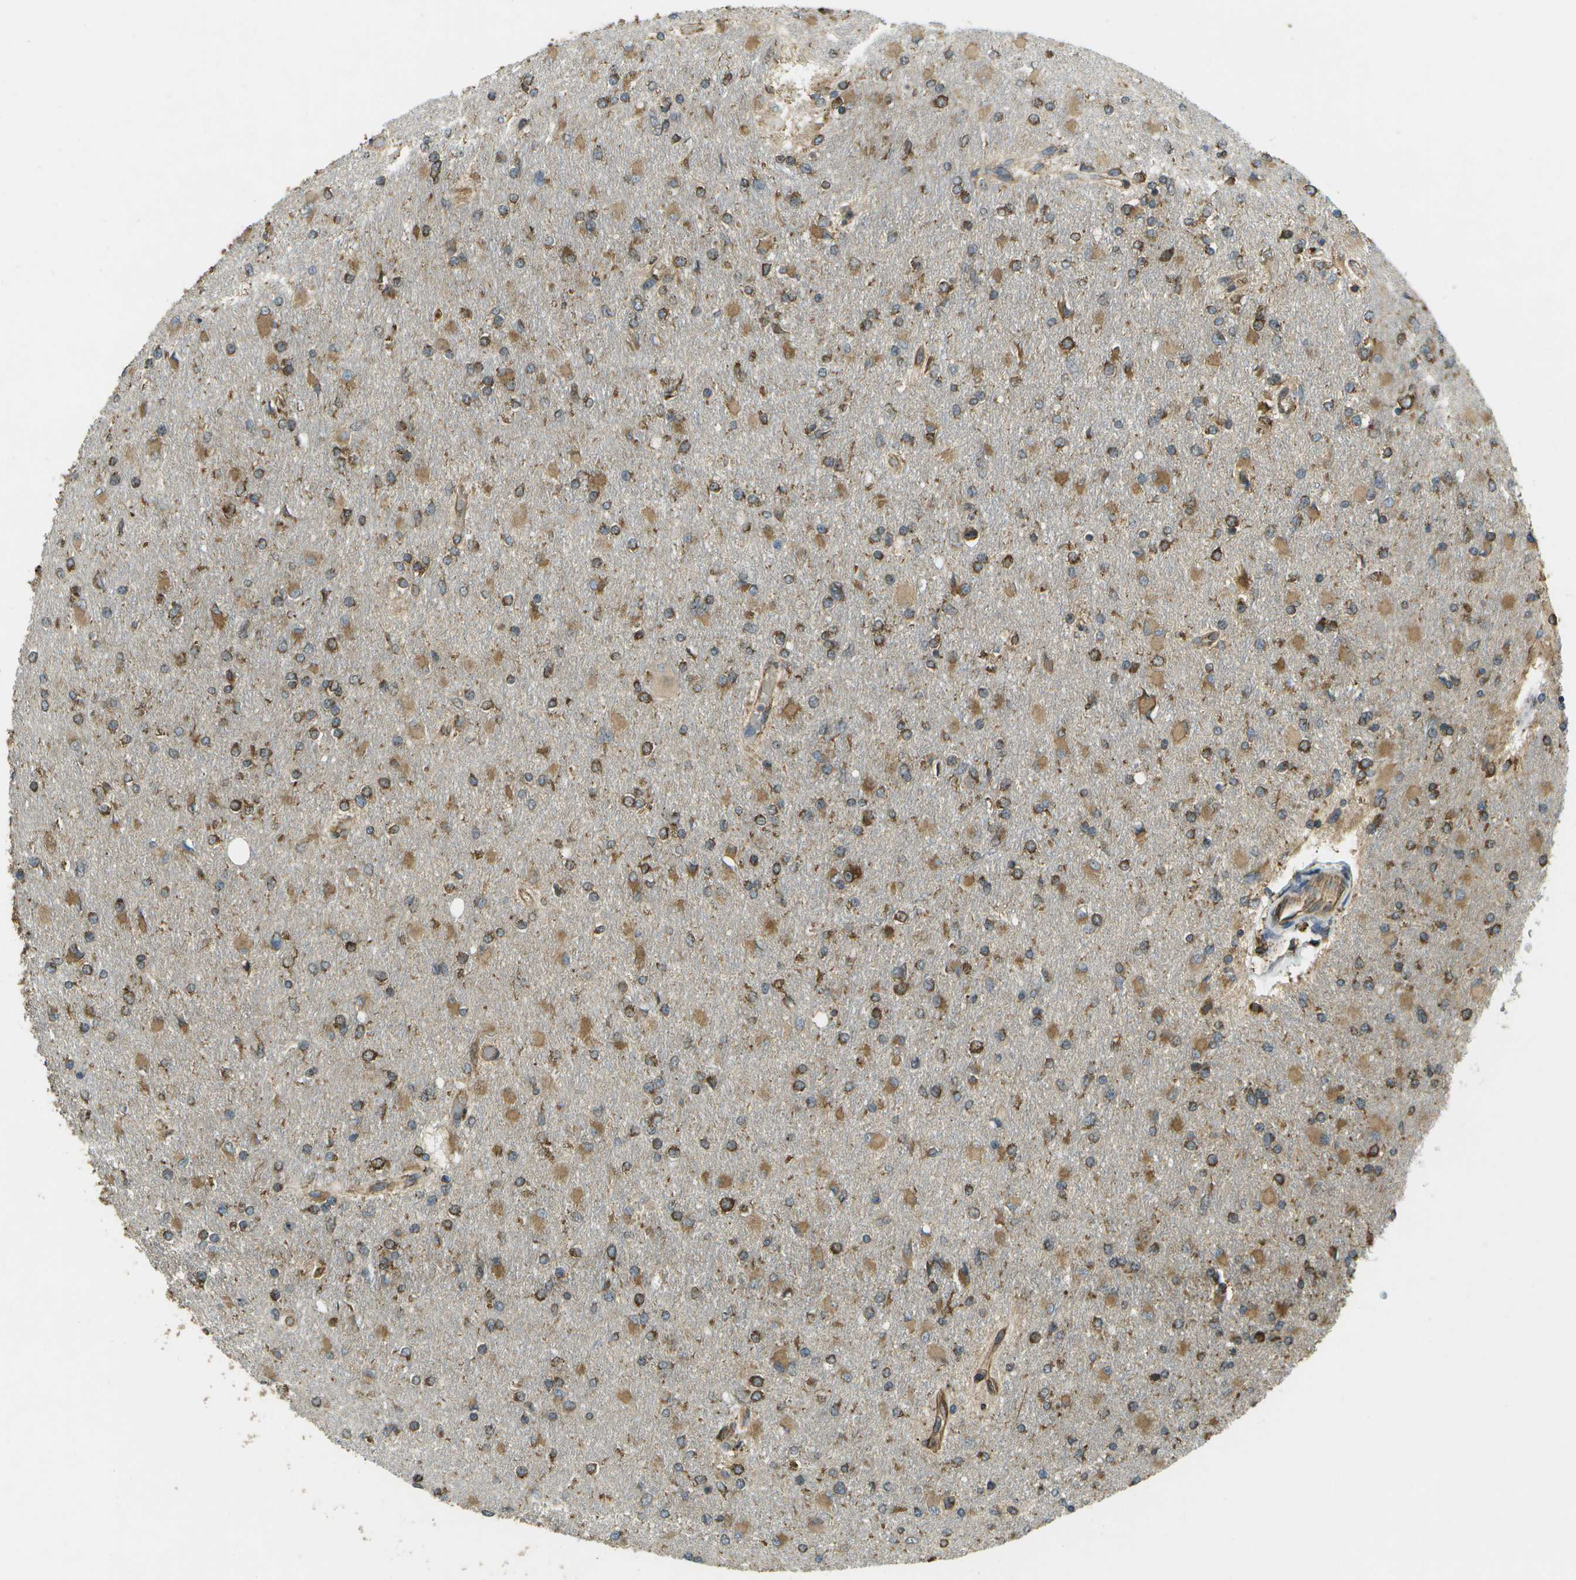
{"staining": {"intensity": "moderate", "quantity": ">75%", "location": "cytoplasmic/membranous"}, "tissue": "glioma", "cell_type": "Tumor cells", "image_type": "cancer", "snomed": [{"axis": "morphology", "description": "Glioma, malignant, High grade"}, {"axis": "topography", "description": "Cerebral cortex"}], "caption": "Immunohistochemical staining of high-grade glioma (malignant) reveals medium levels of moderate cytoplasmic/membranous protein staining in about >75% of tumor cells.", "gene": "PDIA4", "patient": {"sex": "female", "age": 36}}